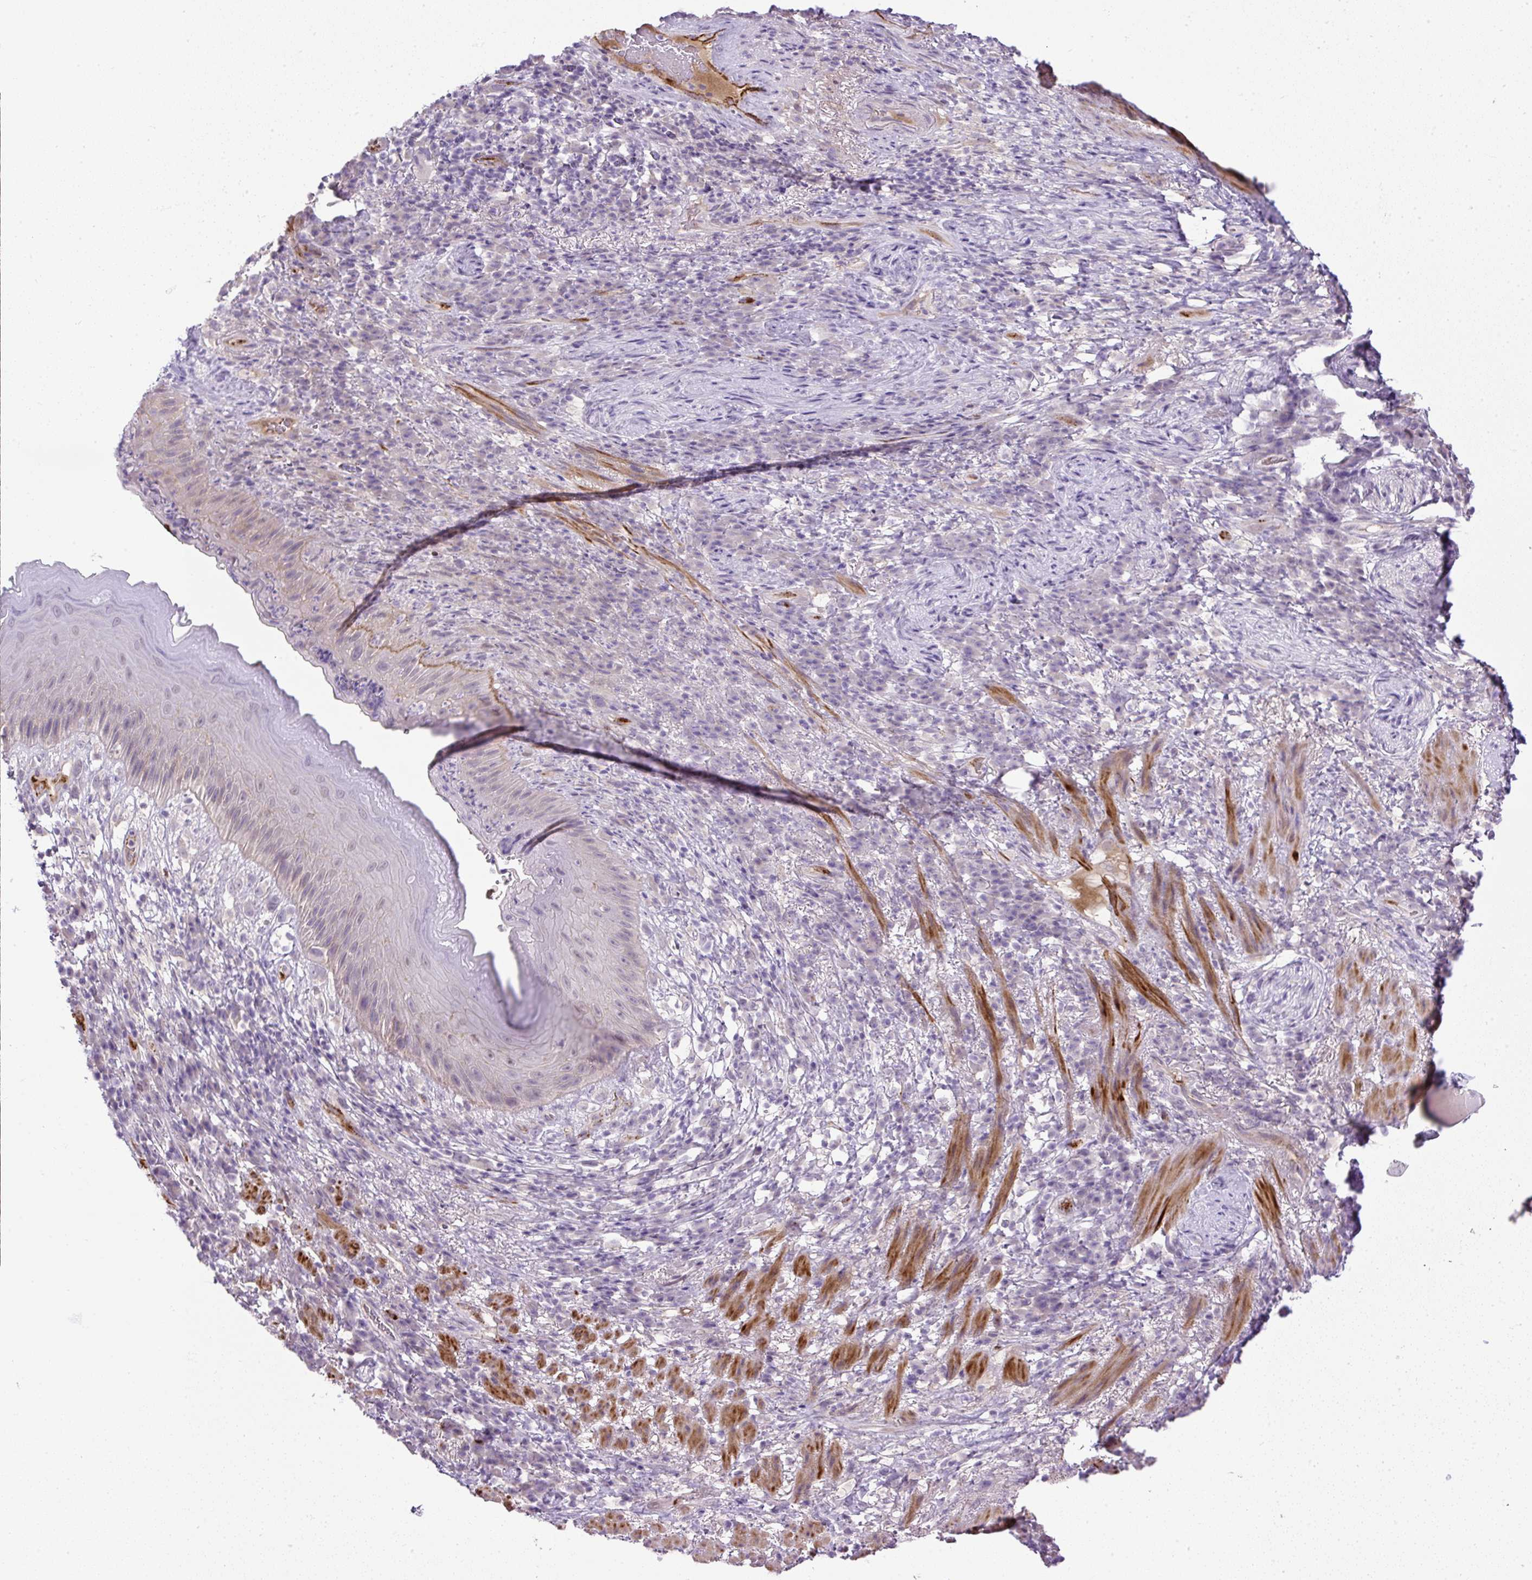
{"staining": {"intensity": "negative", "quantity": "none", "location": "none"}, "tissue": "skin", "cell_type": "Epidermal cells", "image_type": "normal", "snomed": [{"axis": "morphology", "description": "Normal tissue, NOS"}, {"axis": "topography", "description": "Anal"}], "caption": "This is a image of immunohistochemistry staining of normal skin, which shows no positivity in epidermal cells. (Stains: DAB (3,3'-diaminobenzidine) immunohistochemistry with hematoxylin counter stain, Microscopy: brightfield microscopy at high magnification).", "gene": "LEFTY1", "patient": {"sex": "male", "age": 78}}